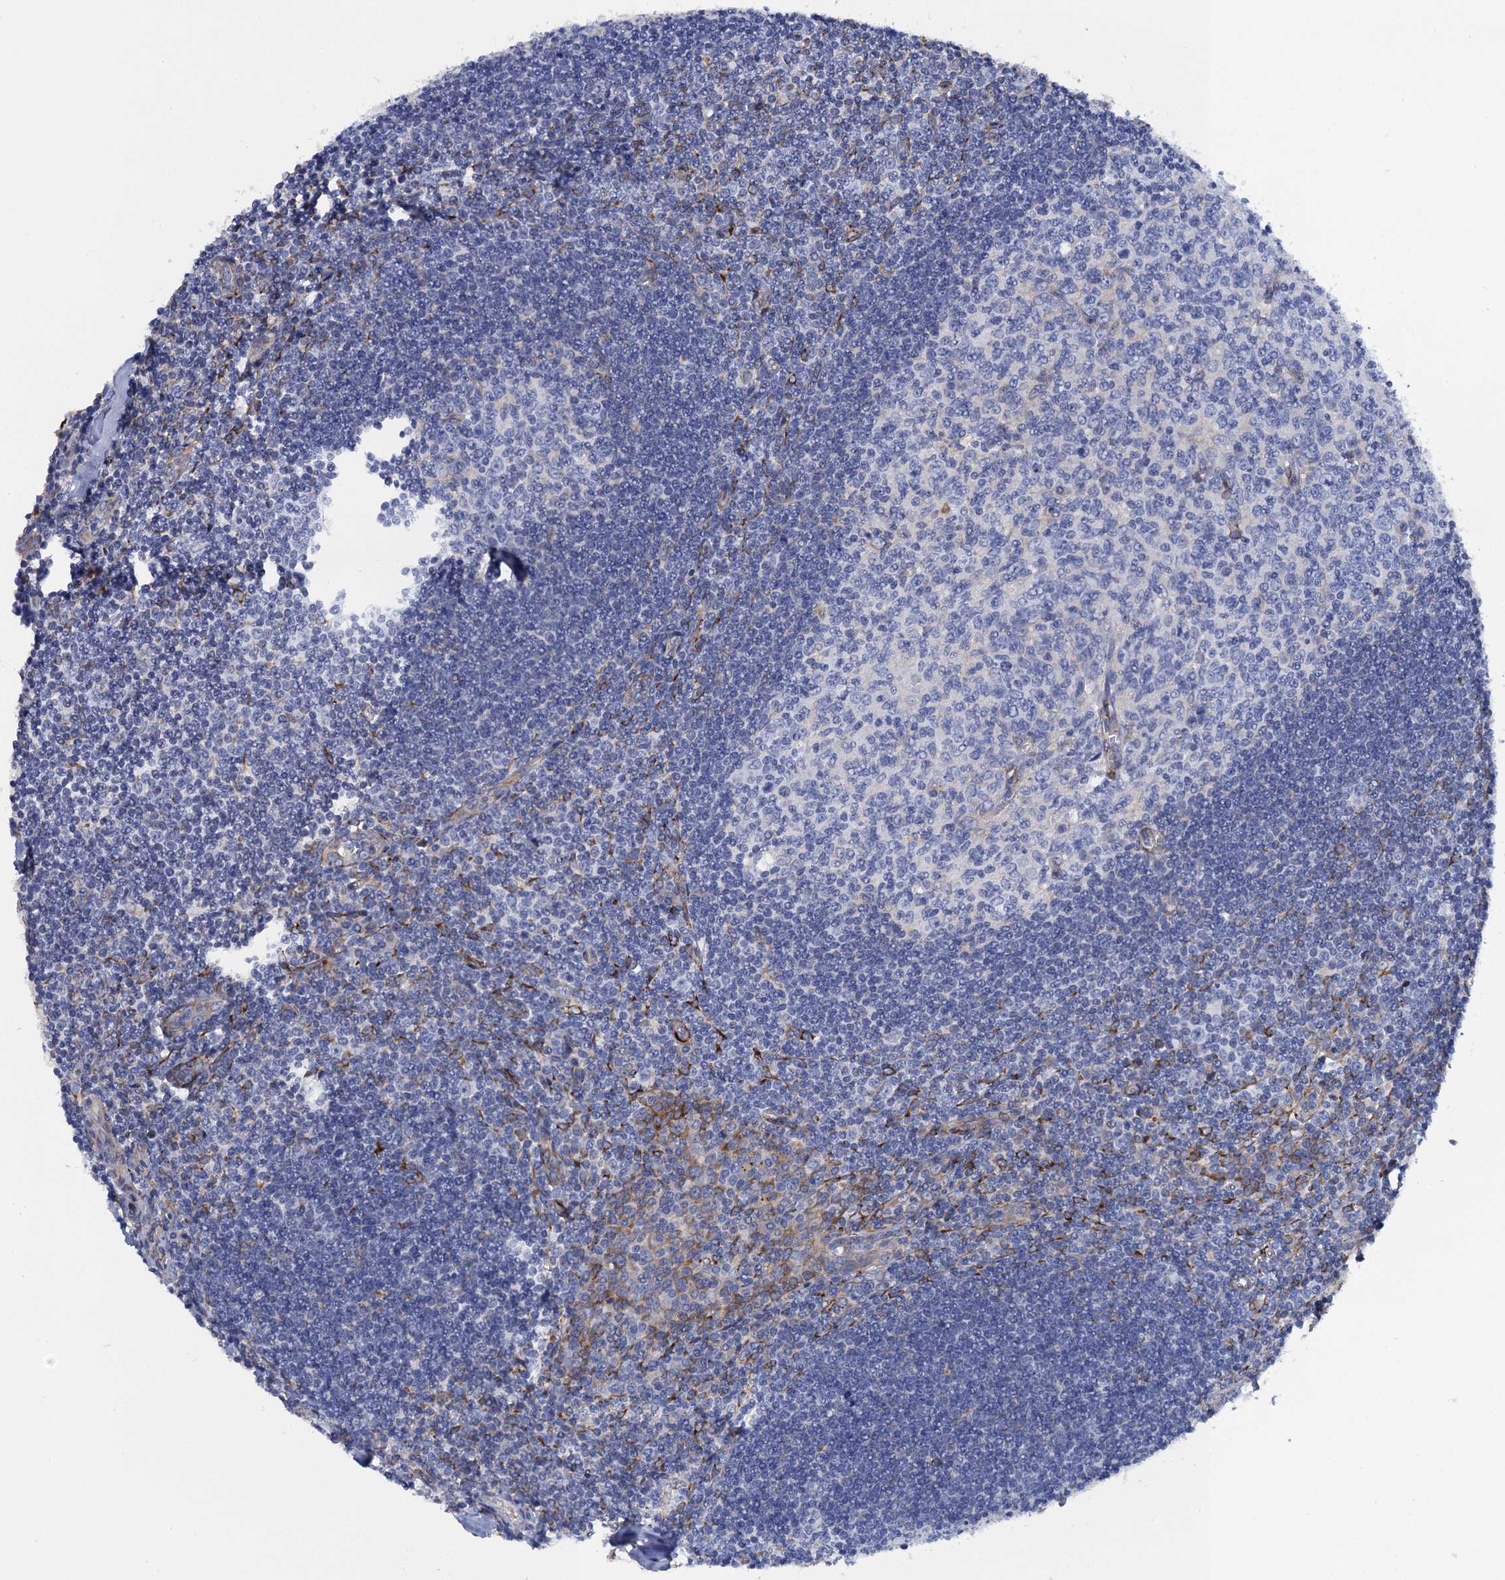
{"staining": {"intensity": "negative", "quantity": "none", "location": "none"}, "tissue": "tonsil", "cell_type": "Germinal center cells", "image_type": "normal", "snomed": [{"axis": "morphology", "description": "Normal tissue, NOS"}, {"axis": "topography", "description": "Tonsil"}], "caption": "Immunohistochemistry micrograph of benign human tonsil stained for a protein (brown), which shows no staining in germinal center cells. (DAB IHC, high magnification).", "gene": "POGLUT3", "patient": {"sex": "male", "age": 27}}